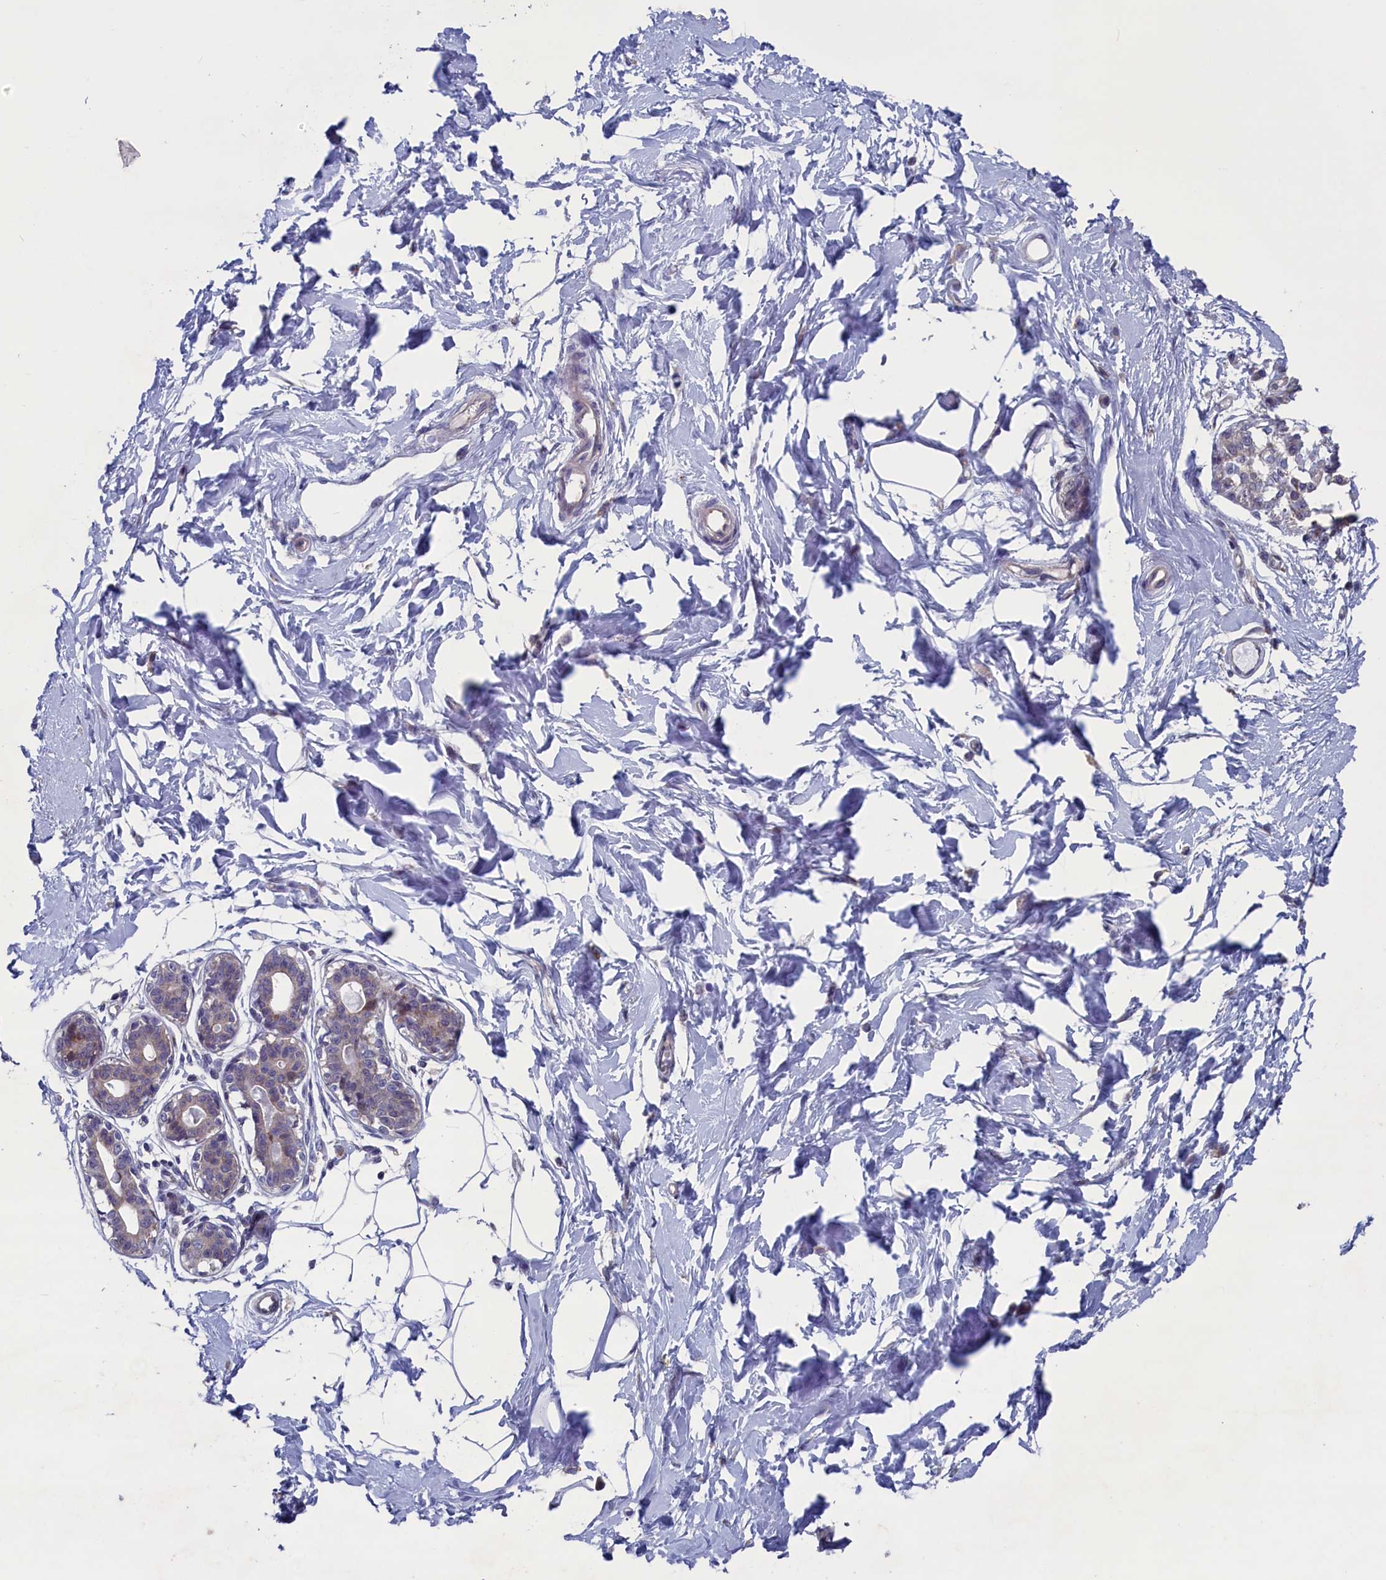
{"staining": {"intensity": "negative", "quantity": "none", "location": "none"}, "tissue": "breast", "cell_type": "Adipocytes", "image_type": "normal", "snomed": [{"axis": "morphology", "description": "Normal tissue, NOS"}, {"axis": "topography", "description": "Breast"}], "caption": "The histopathology image reveals no staining of adipocytes in normal breast. (DAB (3,3'-diaminobenzidine) immunohistochemistry (IHC), high magnification).", "gene": "SPATA13", "patient": {"sex": "female", "age": 45}}